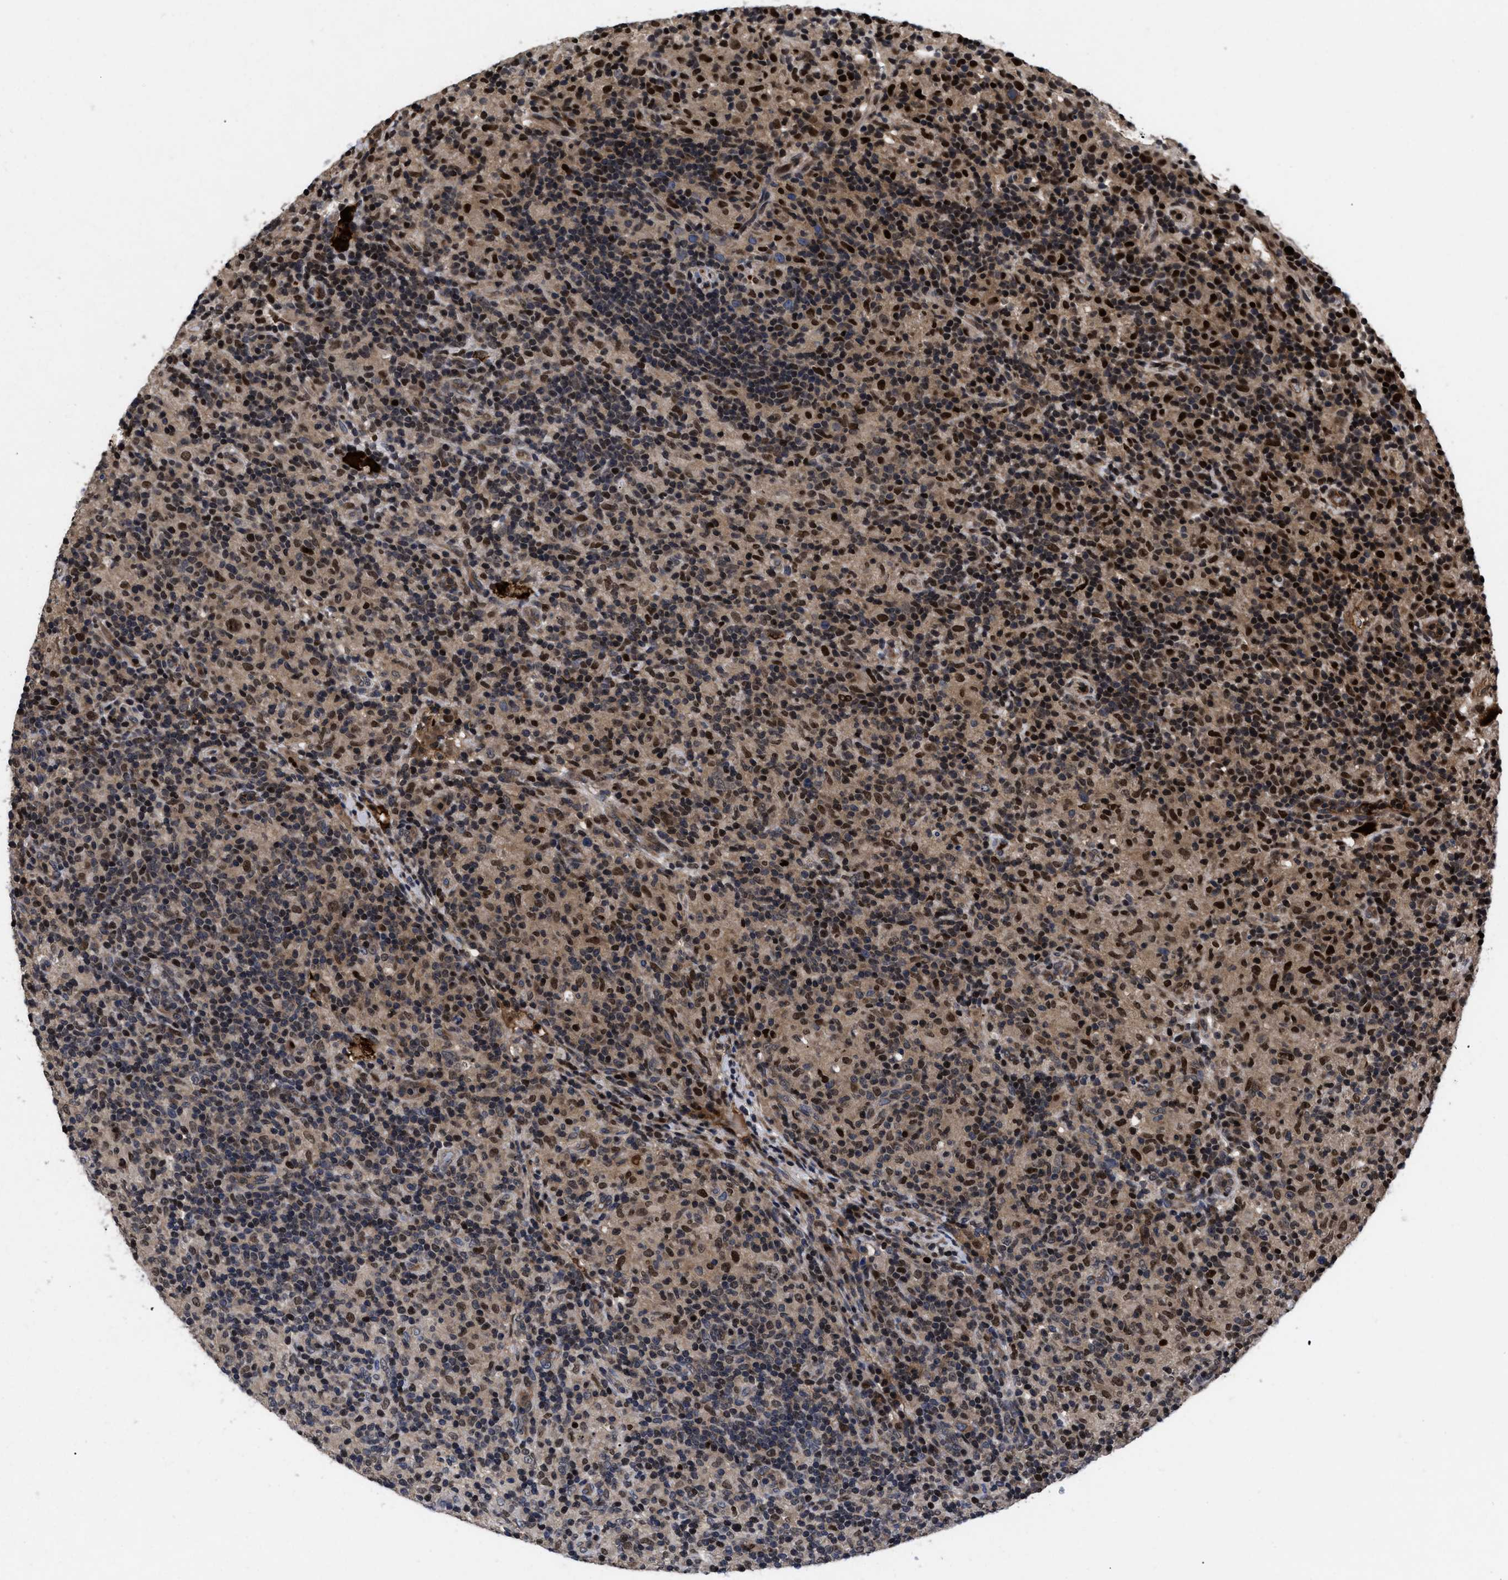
{"staining": {"intensity": "moderate", "quantity": ">75%", "location": "nuclear"}, "tissue": "lymphoma", "cell_type": "Tumor cells", "image_type": "cancer", "snomed": [{"axis": "morphology", "description": "Hodgkin's disease, NOS"}, {"axis": "topography", "description": "Lymph node"}], "caption": "An immunohistochemistry photomicrograph of neoplastic tissue is shown. Protein staining in brown highlights moderate nuclear positivity in Hodgkin's disease within tumor cells.", "gene": "FAM200A", "patient": {"sex": "male", "age": 70}}